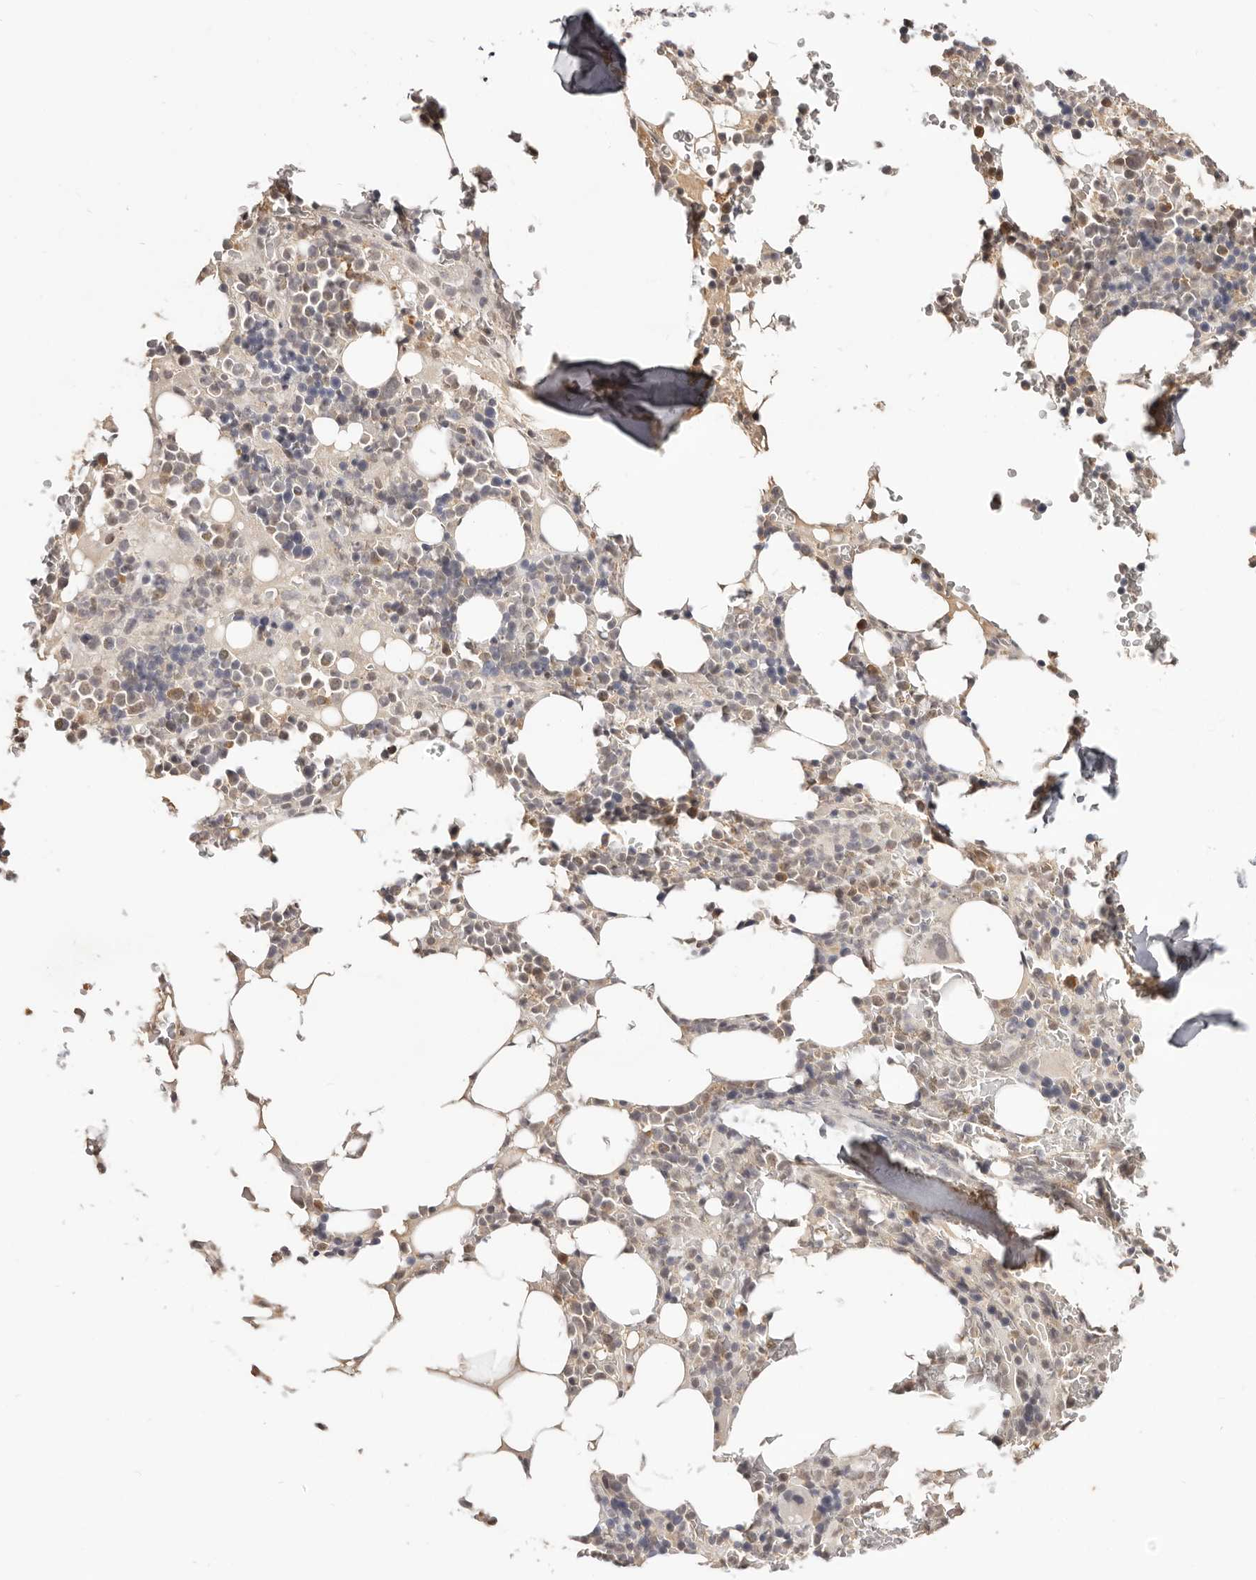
{"staining": {"intensity": "moderate", "quantity": "<25%", "location": "cytoplasmic/membranous"}, "tissue": "bone marrow", "cell_type": "Hematopoietic cells", "image_type": "normal", "snomed": [{"axis": "morphology", "description": "Normal tissue, NOS"}, {"axis": "topography", "description": "Bone marrow"}], "caption": "This is a micrograph of immunohistochemistry staining of unremarkable bone marrow, which shows moderate staining in the cytoplasmic/membranous of hematopoietic cells.", "gene": "TSPAN13", "patient": {"sex": "male", "age": 58}}